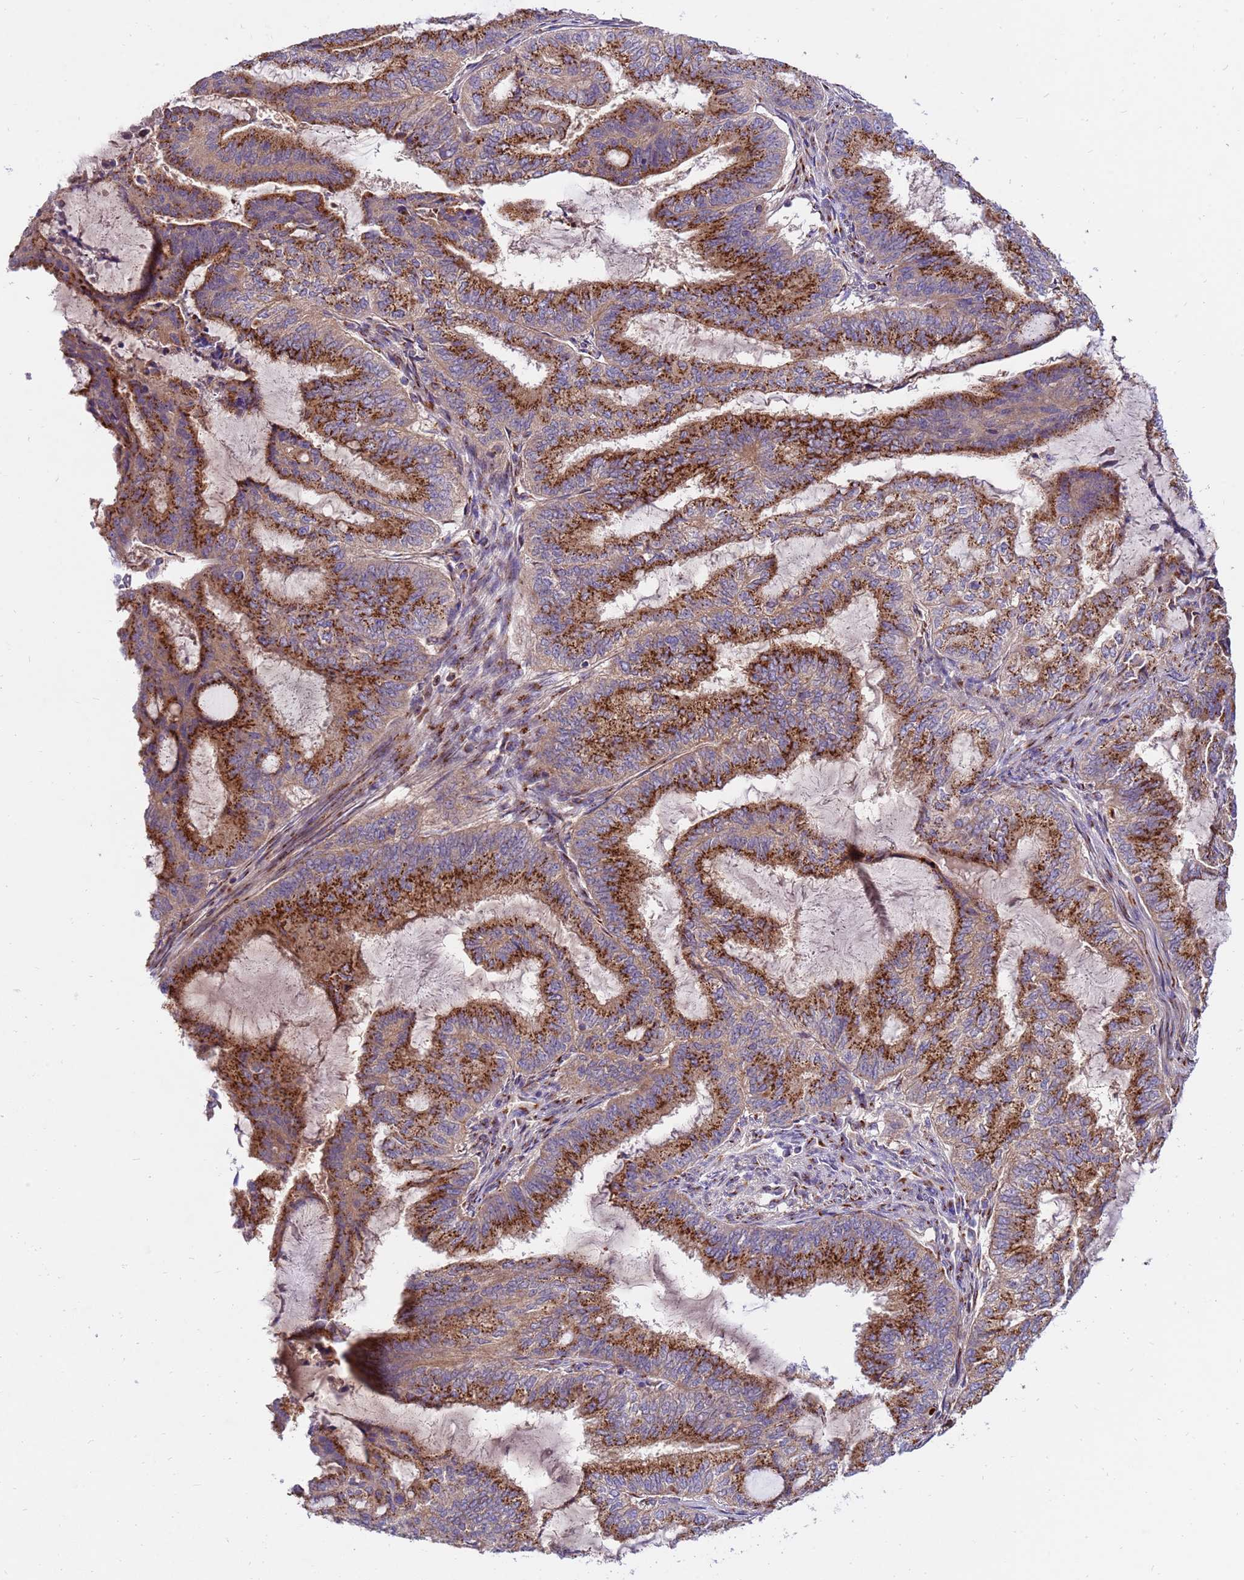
{"staining": {"intensity": "strong", "quantity": ">75%", "location": "cytoplasmic/membranous"}, "tissue": "endometrial cancer", "cell_type": "Tumor cells", "image_type": "cancer", "snomed": [{"axis": "morphology", "description": "Adenocarcinoma, NOS"}, {"axis": "topography", "description": "Endometrium"}], "caption": "IHC histopathology image of endometrial adenocarcinoma stained for a protein (brown), which exhibits high levels of strong cytoplasmic/membranous staining in approximately >75% of tumor cells.", "gene": "HPS3", "patient": {"sex": "female", "age": 51}}